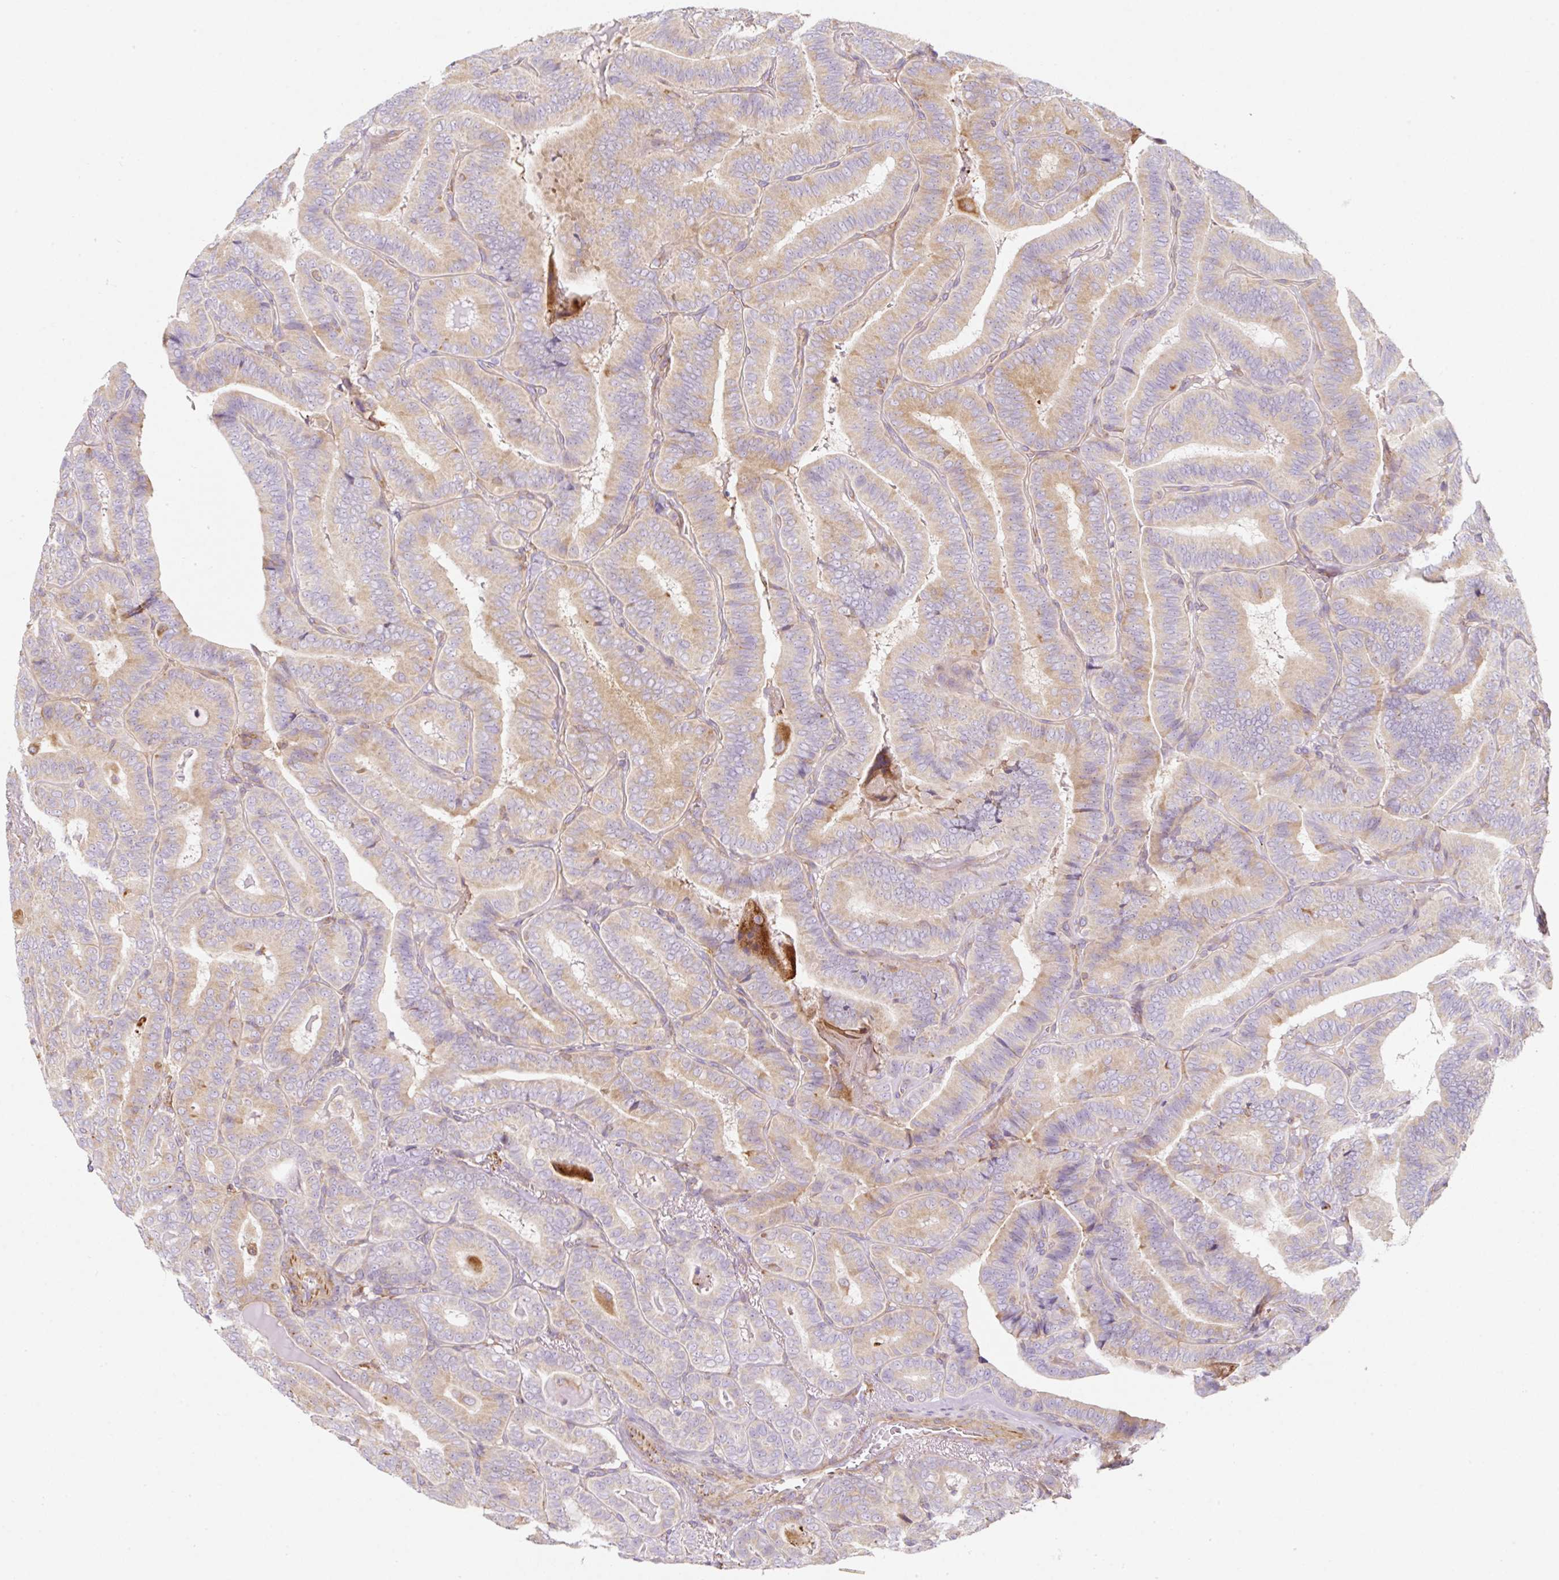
{"staining": {"intensity": "weak", "quantity": "25%-75%", "location": "cytoplasmic/membranous"}, "tissue": "thyroid cancer", "cell_type": "Tumor cells", "image_type": "cancer", "snomed": [{"axis": "morphology", "description": "Papillary adenocarcinoma, NOS"}, {"axis": "topography", "description": "Thyroid gland"}], "caption": "Weak cytoplasmic/membranous positivity for a protein is seen in approximately 25%-75% of tumor cells of papillary adenocarcinoma (thyroid) using IHC.", "gene": "ERAP2", "patient": {"sex": "male", "age": 61}}